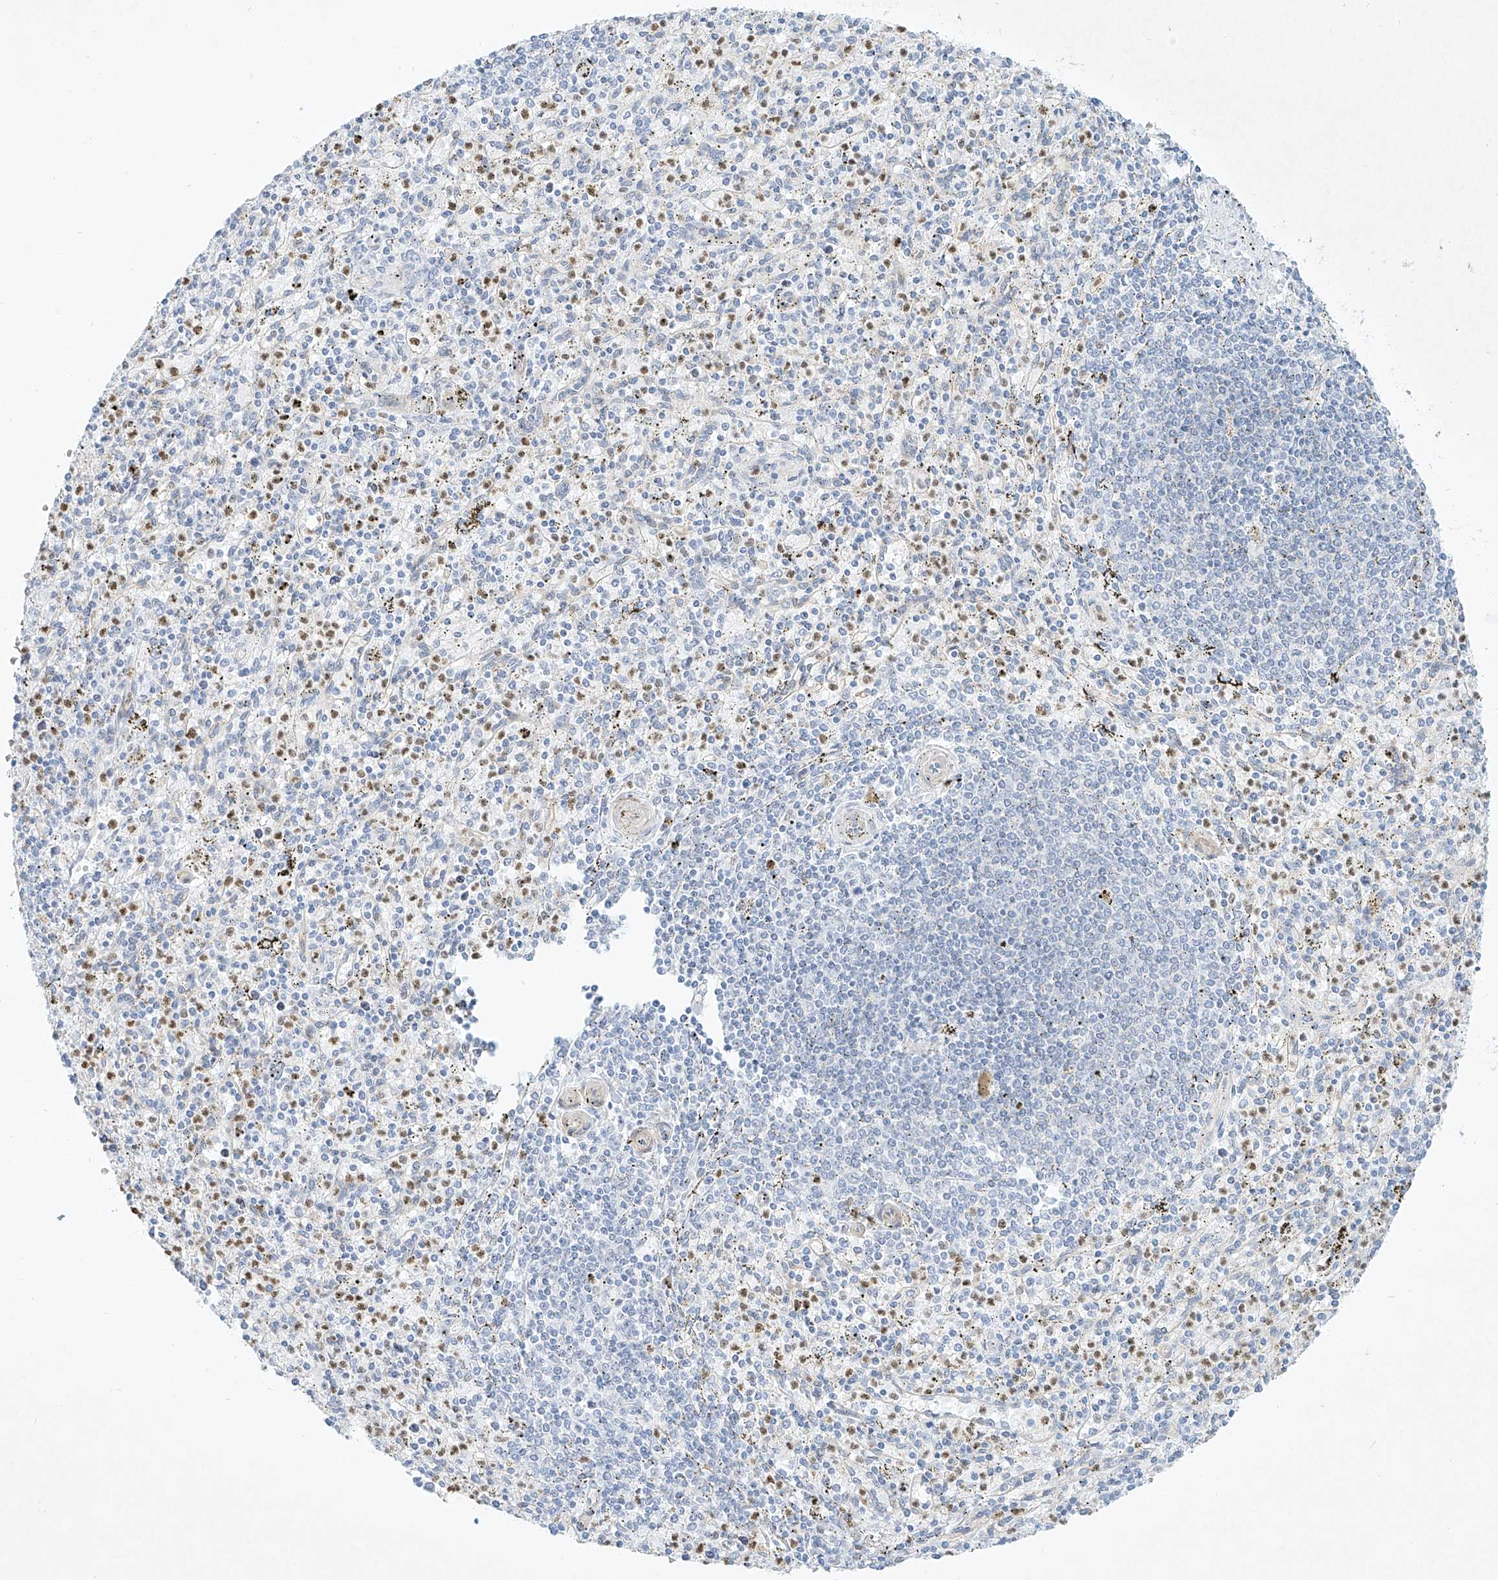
{"staining": {"intensity": "moderate", "quantity": "<25%", "location": "nuclear"}, "tissue": "spleen", "cell_type": "Cells in red pulp", "image_type": "normal", "snomed": [{"axis": "morphology", "description": "Normal tissue, NOS"}, {"axis": "topography", "description": "Spleen"}], "caption": "Spleen stained with a brown dye displays moderate nuclear positive expression in approximately <25% of cells in red pulp.", "gene": "REEP2", "patient": {"sex": "male", "age": 72}}